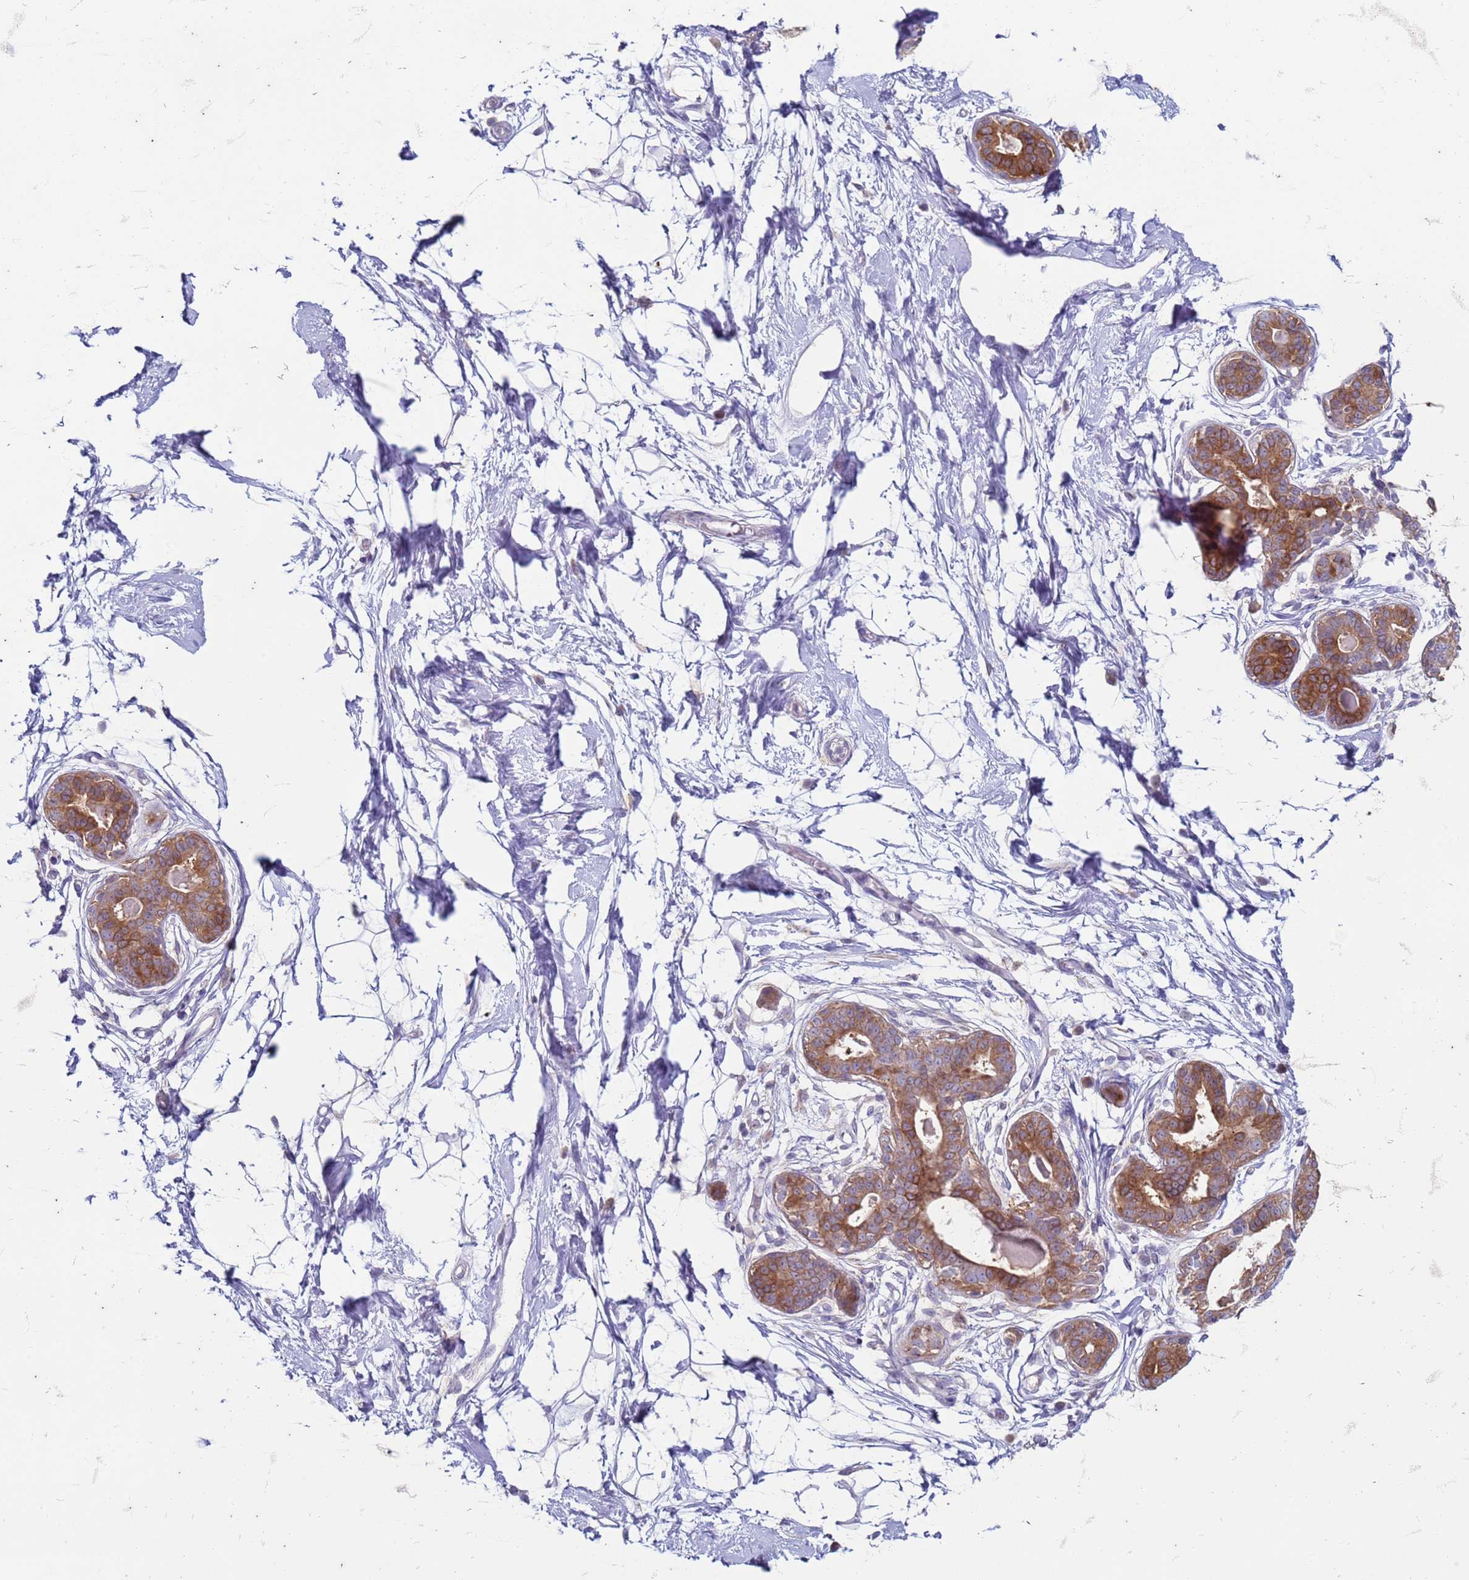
{"staining": {"intensity": "negative", "quantity": "none", "location": "none"}, "tissue": "breast", "cell_type": "Adipocytes", "image_type": "normal", "snomed": [{"axis": "morphology", "description": "Normal tissue, NOS"}, {"axis": "topography", "description": "Breast"}], "caption": "IHC micrograph of normal breast: human breast stained with DAB reveals no significant protein expression in adipocytes.", "gene": "SUCO", "patient": {"sex": "female", "age": 45}}